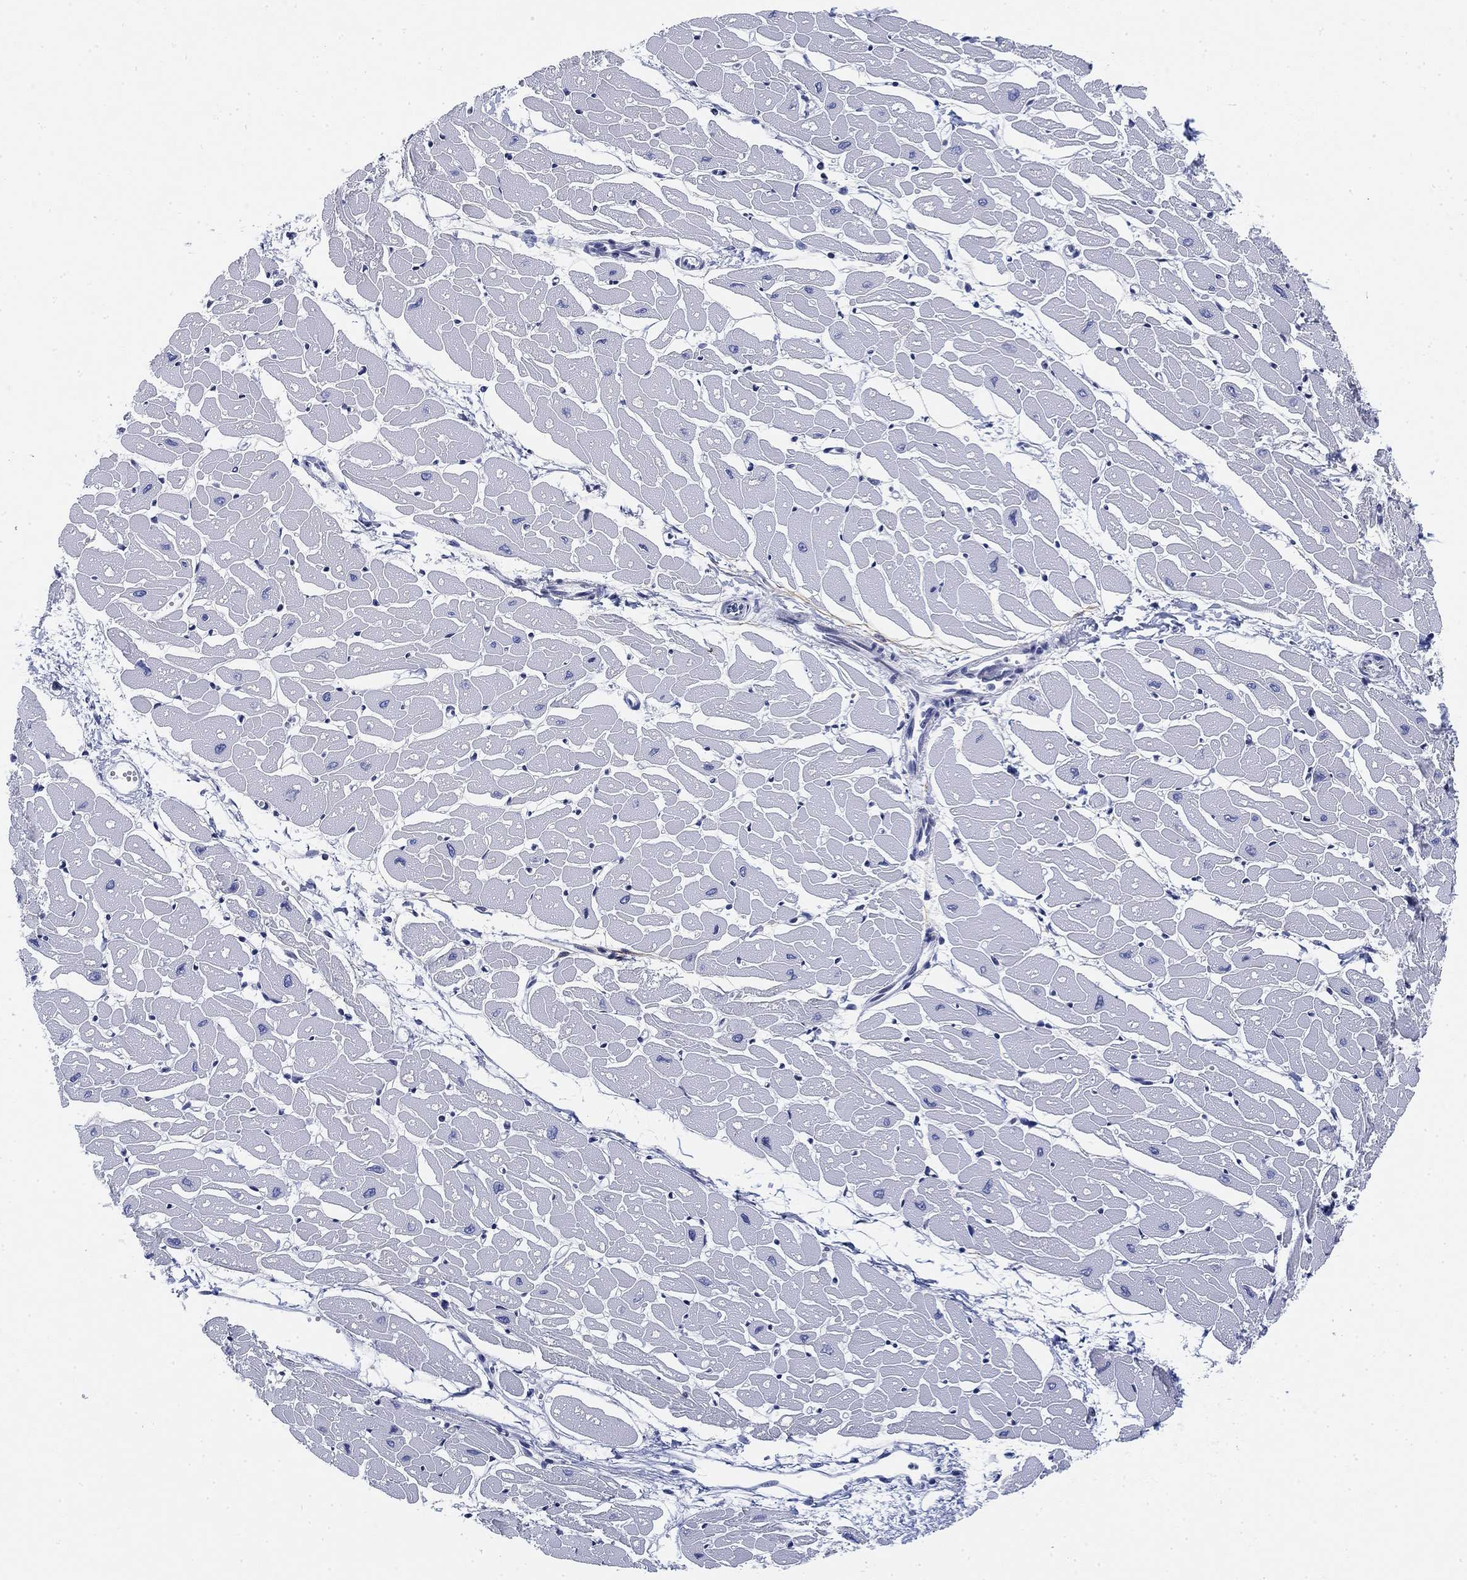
{"staining": {"intensity": "negative", "quantity": "none", "location": "none"}, "tissue": "heart muscle", "cell_type": "Cardiomyocytes", "image_type": "normal", "snomed": [{"axis": "morphology", "description": "Normal tissue, NOS"}, {"axis": "topography", "description": "Heart"}], "caption": "Heart muscle was stained to show a protein in brown. There is no significant expression in cardiomyocytes. (Immunohistochemistry, brightfield microscopy, high magnification).", "gene": "FYB1", "patient": {"sex": "male", "age": 57}}